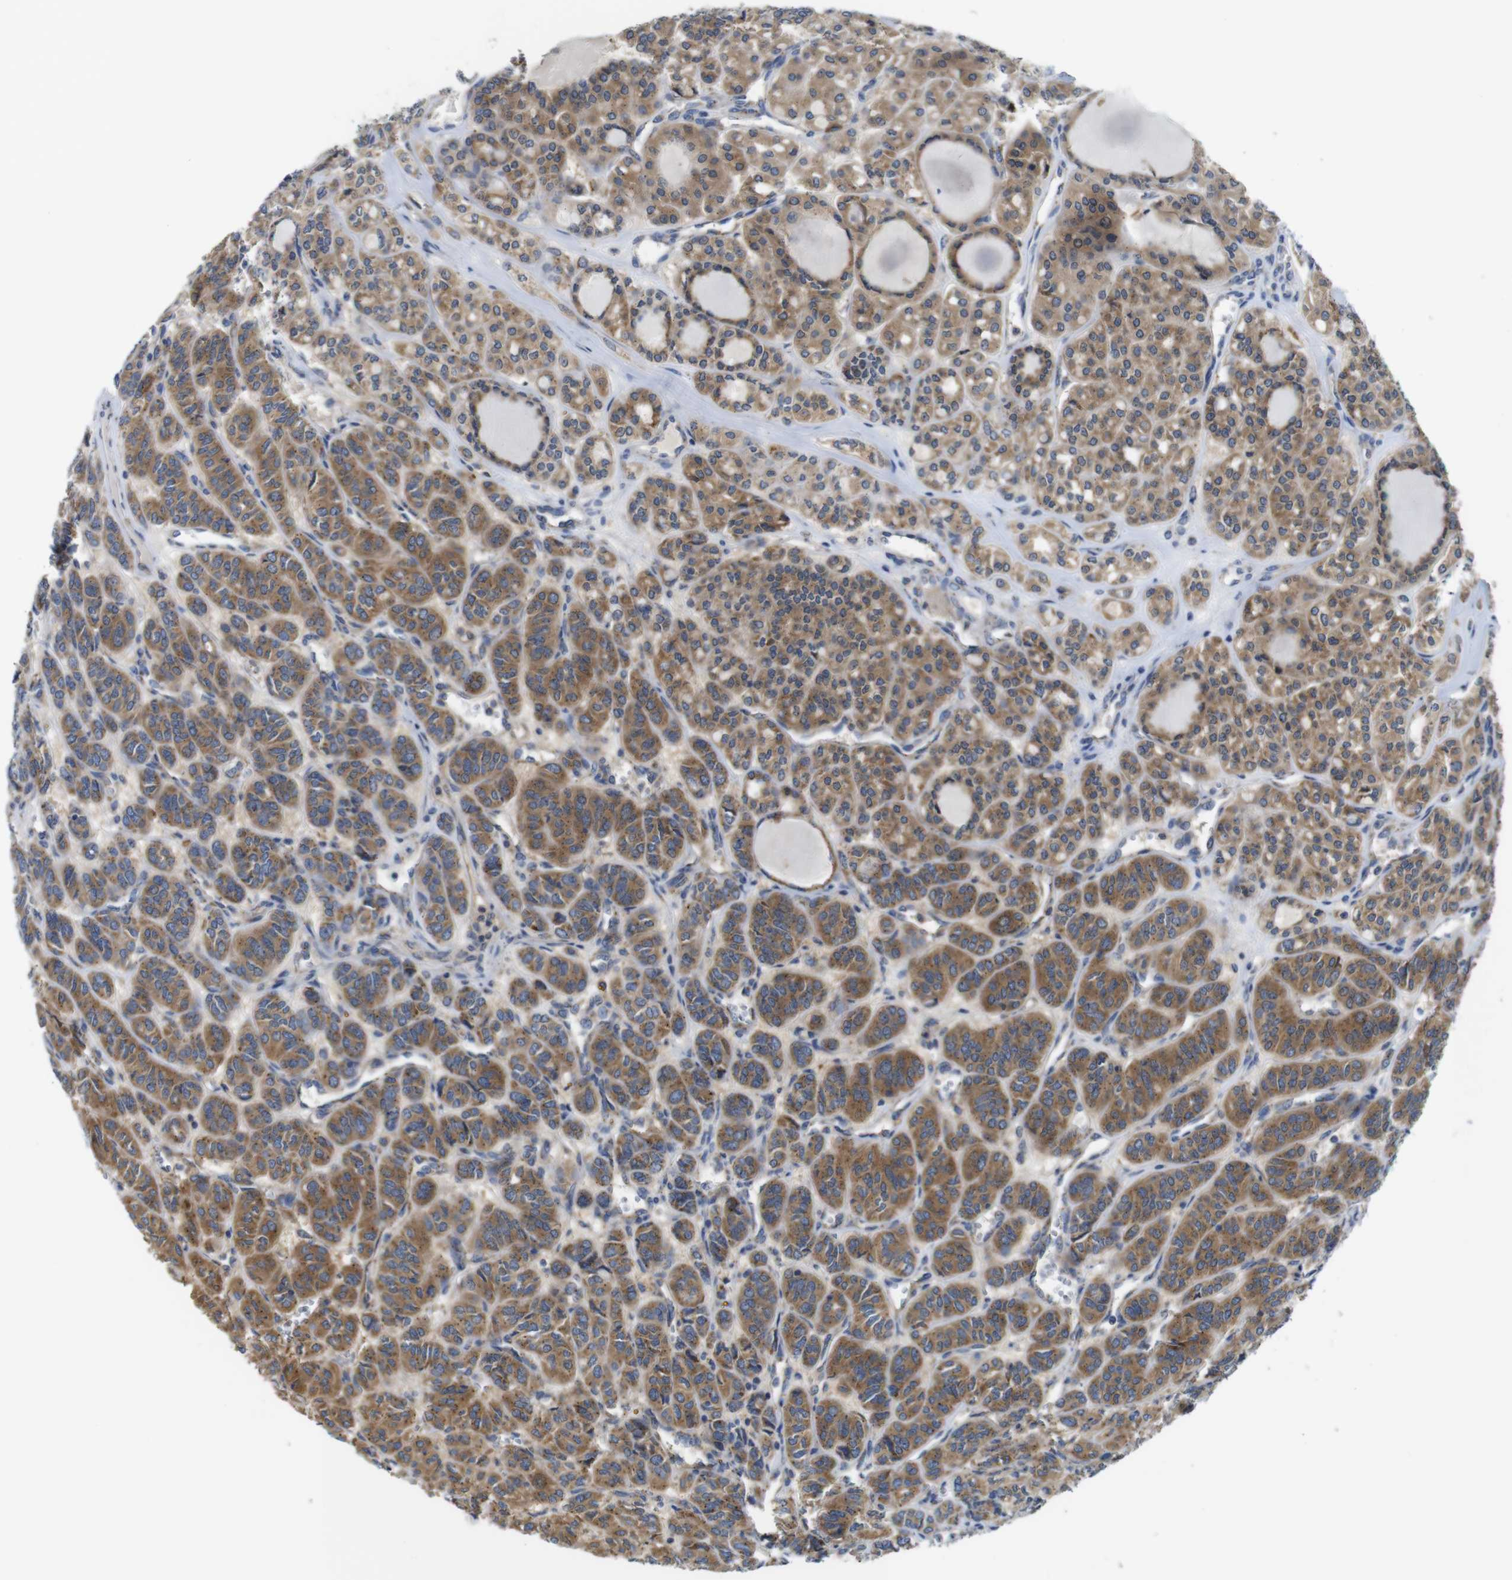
{"staining": {"intensity": "strong", "quantity": ">75%", "location": "cytoplasmic/membranous"}, "tissue": "thyroid cancer", "cell_type": "Tumor cells", "image_type": "cancer", "snomed": [{"axis": "morphology", "description": "Follicular adenoma carcinoma, NOS"}, {"axis": "topography", "description": "Thyroid gland"}], "caption": "IHC (DAB (3,3'-diaminobenzidine)) staining of human thyroid cancer (follicular adenoma carcinoma) reveals strong cytoplasmic/membranous protein staining in approximately >75% of tumor cells.", "gene": "DDRGK1", "patient": {"sex": "female", "age": 71}}